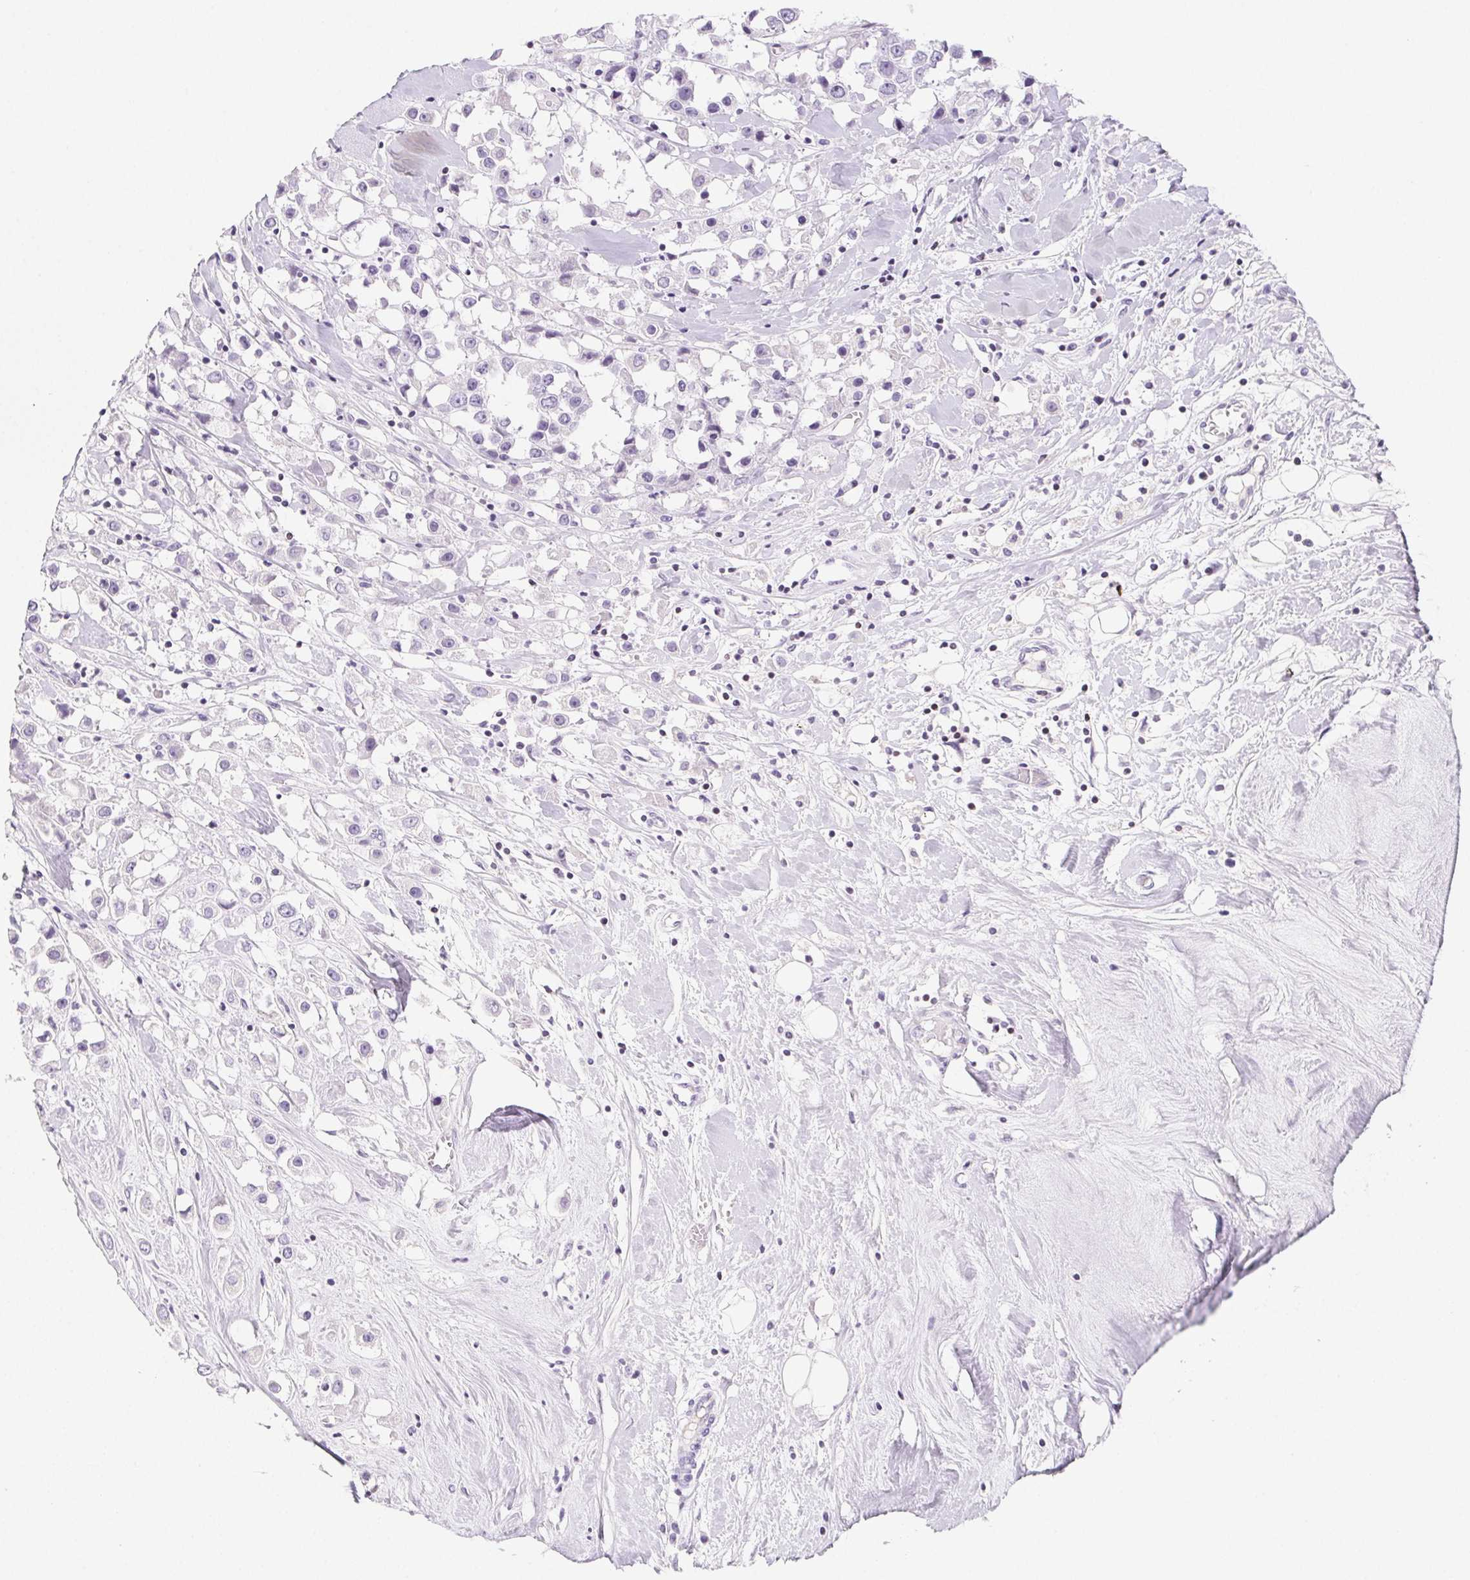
{"staining": {"intensity": "negative", "quantity": "none", "location": "none"}, "tissue": "breast cancer", "cell_type": "Tumor cells", "image_type": "cancer", "snomed": [{"axis": "morphology", "description": "Duct carcinoma"}, {"axis": "topography", "description": "Breast"}], "caption": "There is no significant staining in tumor cells of invasive ductal carcinoma (breast). (Stains: DAB (3,3'-diaminobenzidine) immunohistochemistry with hematoxylin counter stain, Microscopy: brightfield microscopy at high magnification).", "gene": "BEND2", "patient": {"sex": "female", "age": 61}}